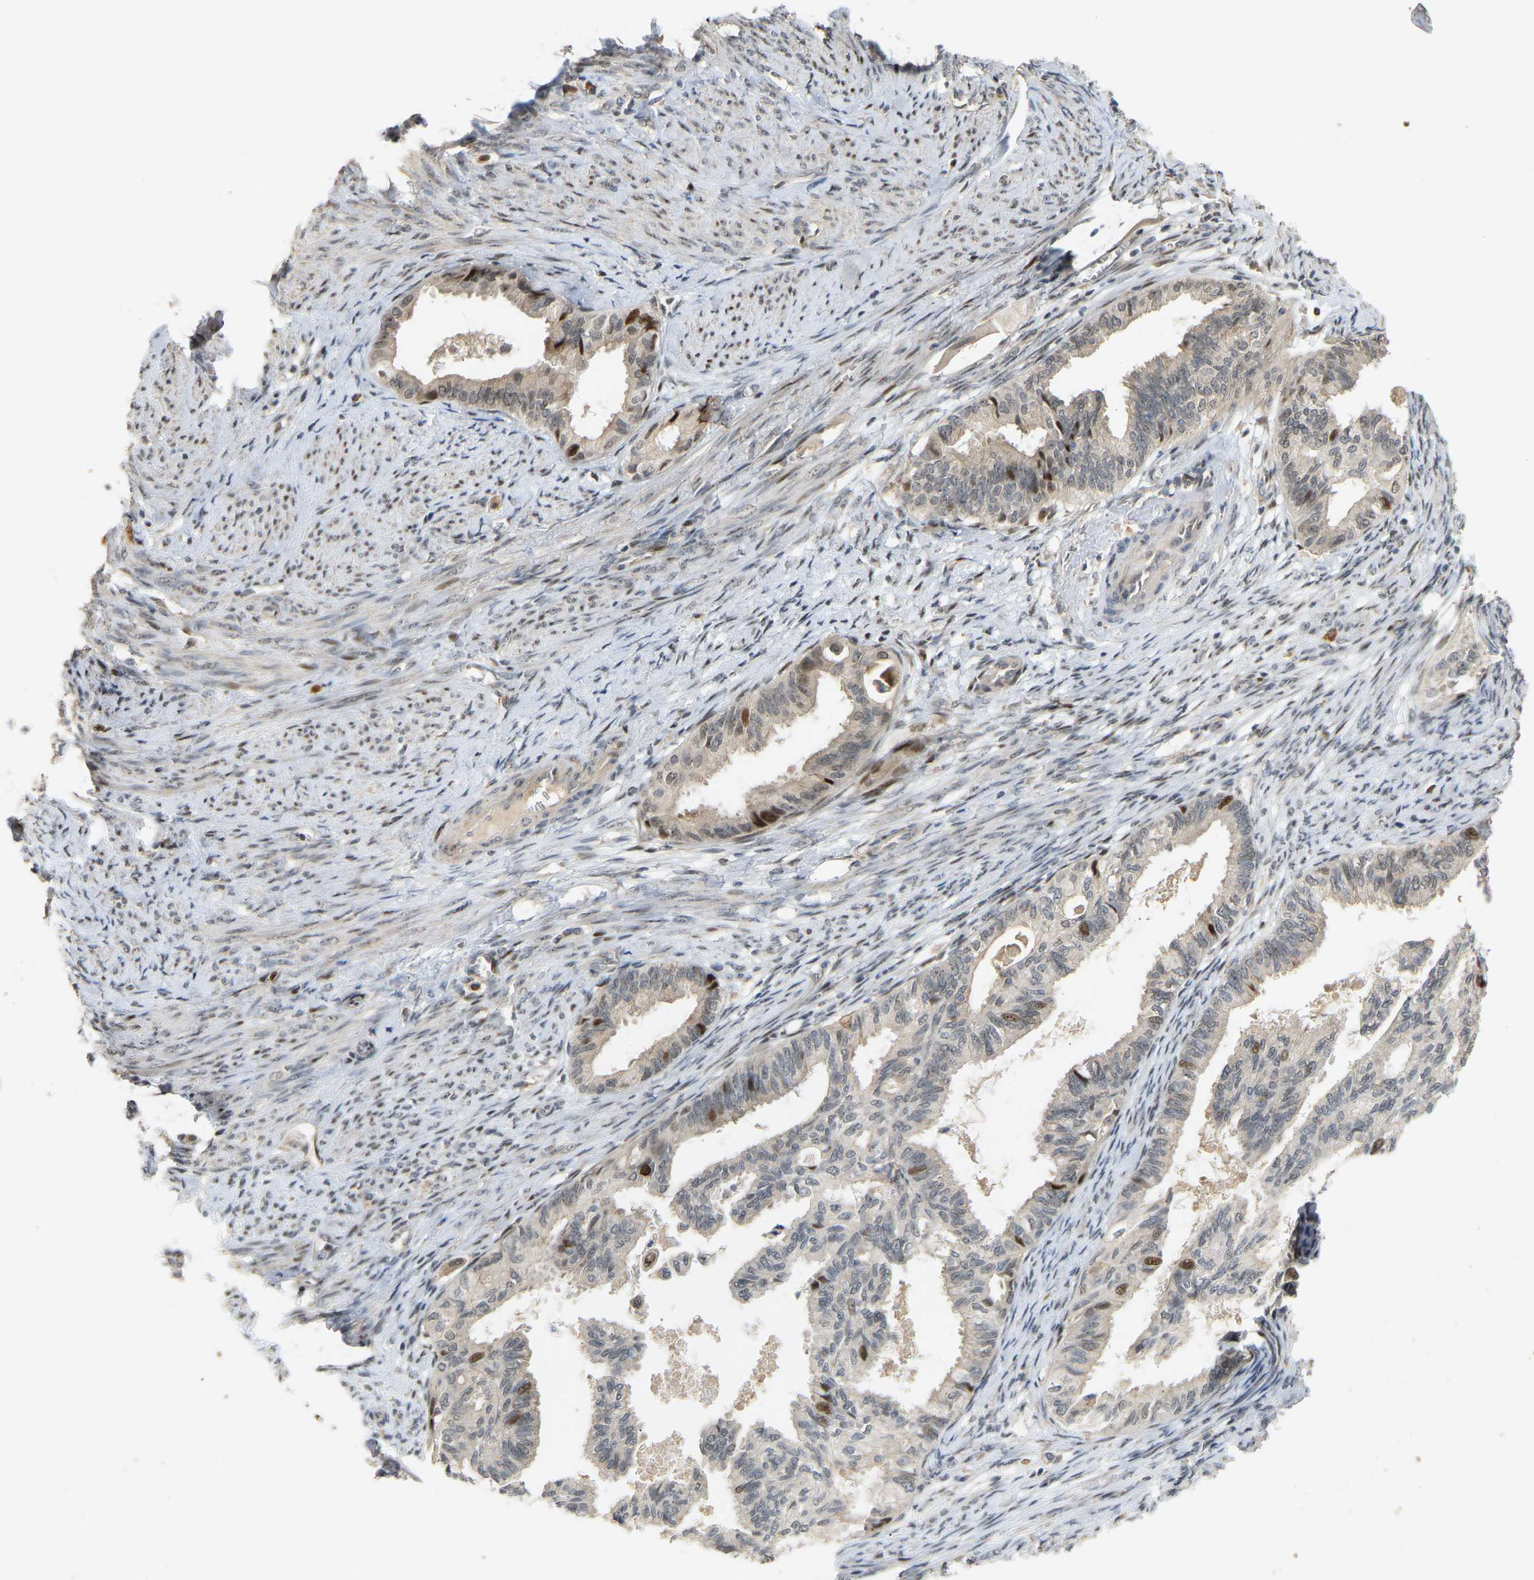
{"staining": {"intensity": "moderate", "quantity": "<25%", "location": "nuclear"}, "tissue": "cervical cancer", "cell_type": "Tumor cells", "image_type": "cancer", "snomed": [{"axis": "morphology", "description": "Normal tissue, NOS"}, {"axis": "morphology", "description": "Adenocarcinoma, NOS"}, {"axis": "topography", "description": "Cervix"}, {"axis": "topography", "description": "Endometrium"}], "caption": "Protein expression analysis of cervical adenocarcinoma shows moderate nuclear staining in about <25% of tumor cells. (DAB (3,3'-diaminobenzidine) IHC with brightfield microscopy, high magnification).", "gene": "PTPN4", "patient": {"sex": "female", "age": 86}}